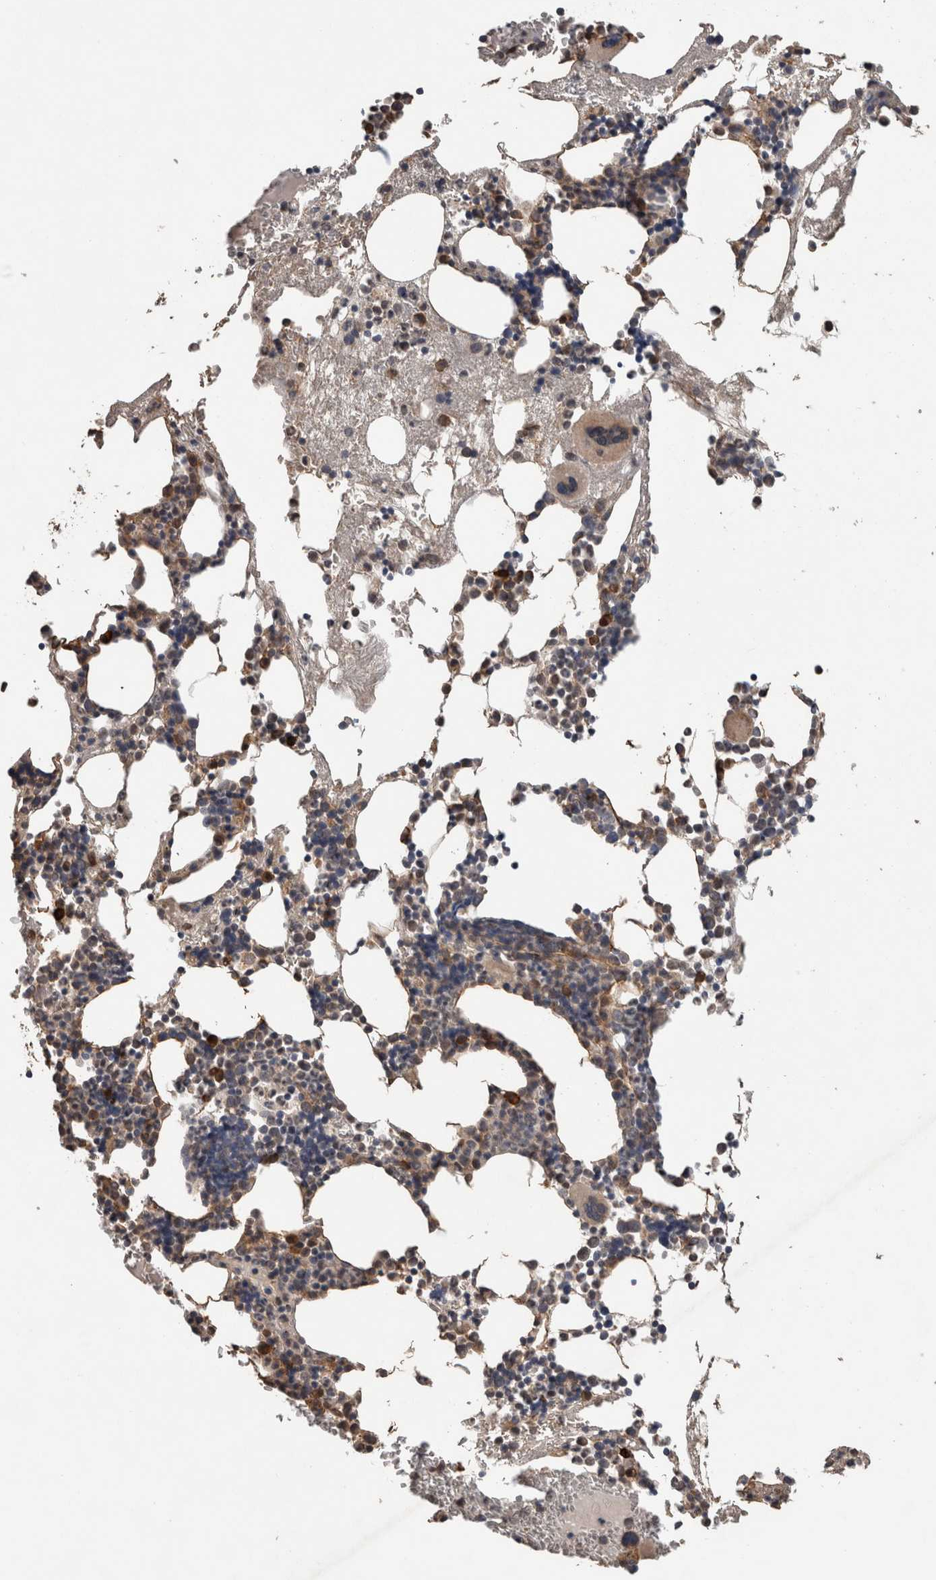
{"staining": {"intensity": "weak", "quantity": "<25%", "location": "cytoplasmic/membranous"}, "tissue": "bone marrow", "cell_type": "Hematopoietic cells", "image_type": "normal", "snomed": [{"axis": "morphology", "description": "Normal tissue, NOS"}, {"axis": "morphology", "description": "Inflammation, NOS"}, {"axis": "topography", "description": "Bone marrow"}], "caption": "Immunohistochemical staining of unremarkable bone marrow displays no significant staining in hematopoietic cells.", "gene": "ADGRL3", "patient": {"sex": "female", "age": 67}}